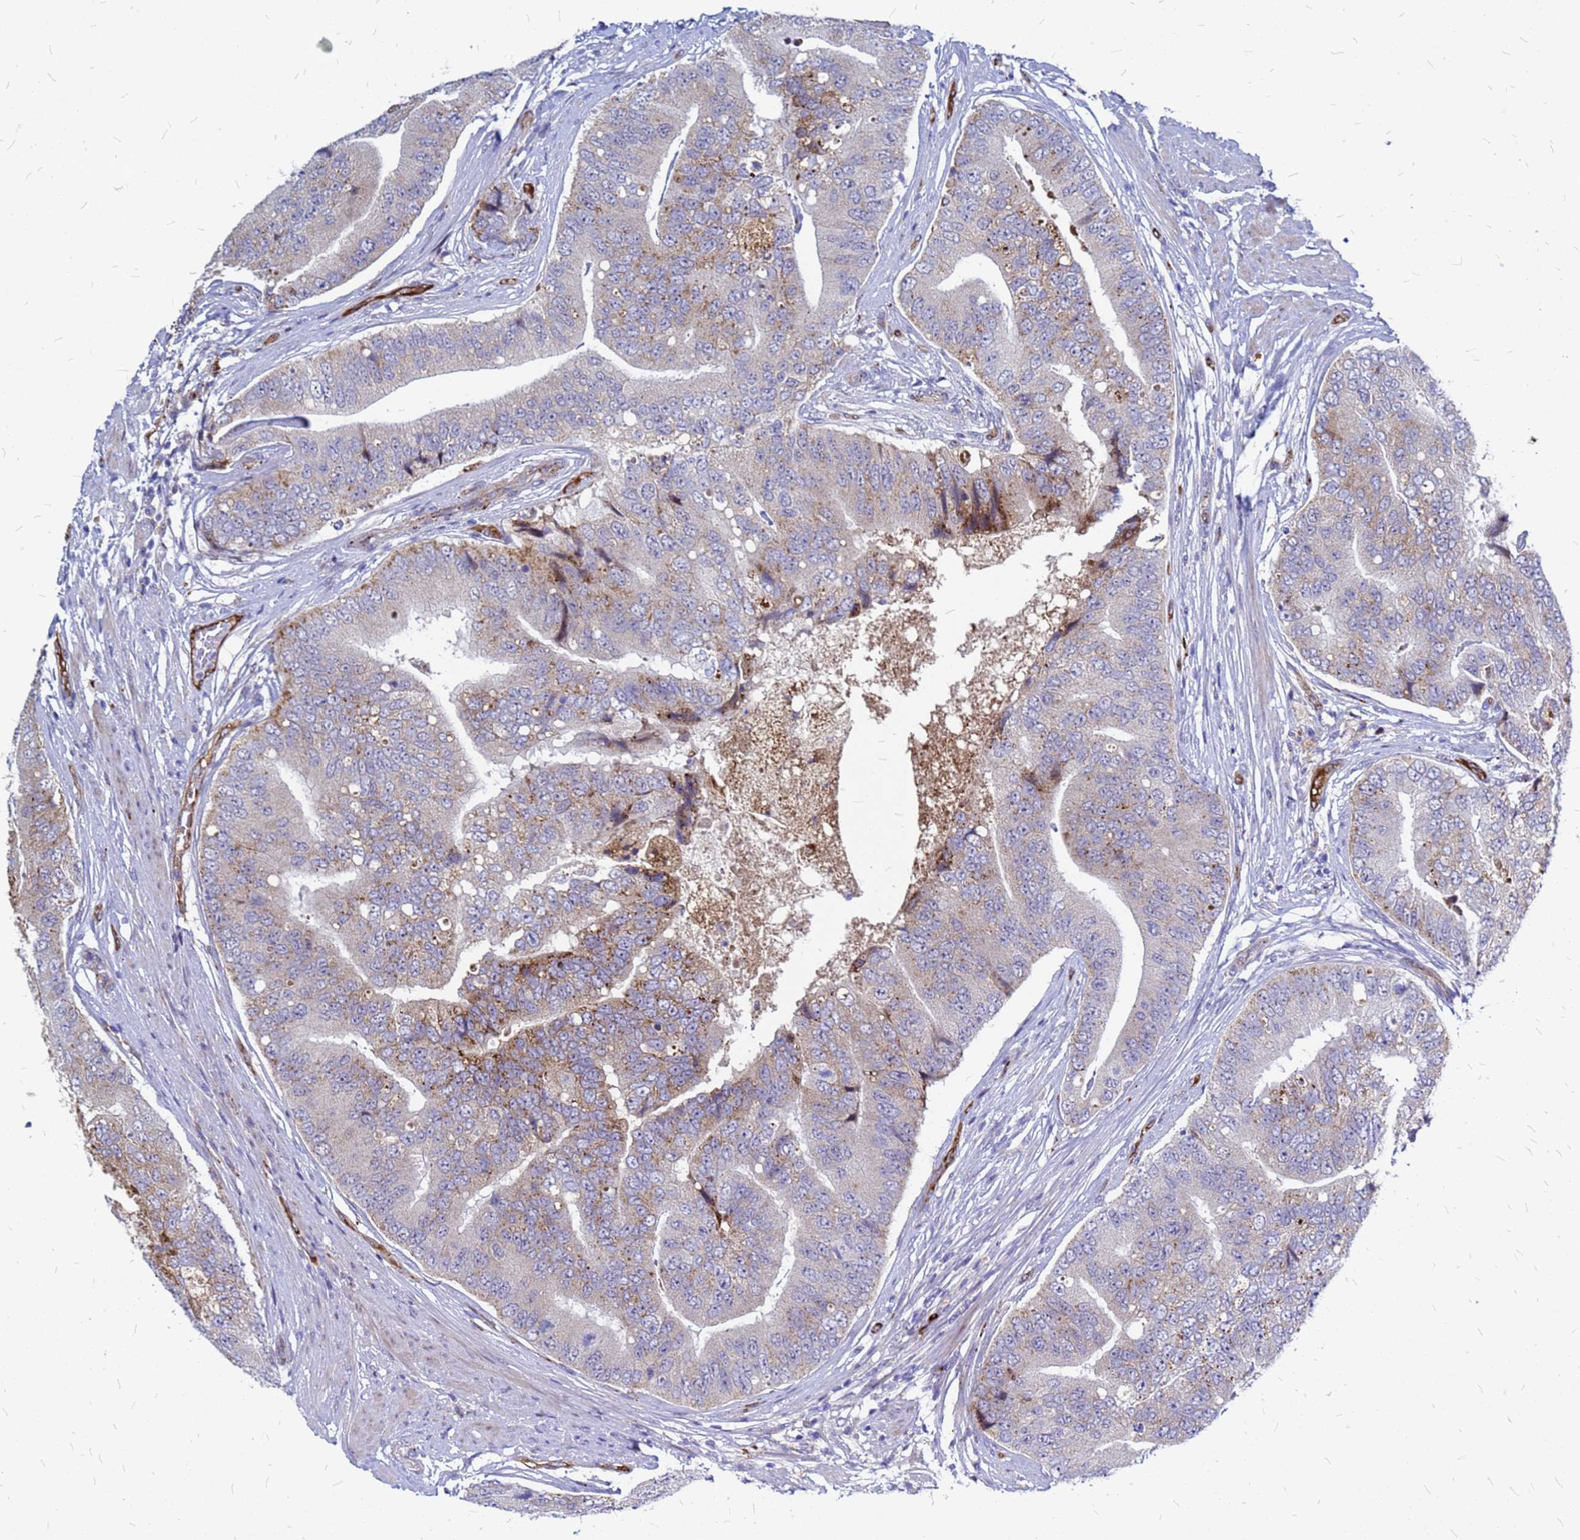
{"staining": {"intensity": "moderate", "quantity": "<25%", "location": "cytoplasmic/membranous"}, "tissue": "prostate cancer", "cell_type": "Tumor cells", "image_type": "cancer", "snomed": [{"axis": "morphology", "description": "Adenocarcinoma, High grade"}, {"axis": "topography", "description": "Prostate"}], "caption": "Immunohistochemistry photomicrograph of neoplastic tissue: human prostate cancer (adenocarcinoma (high-grade)) stained using IHC reveals low levels of moderate protein expression localized specifically in the cytoplasmic/membranous of tumor cells, appearing as a cytoplasmic/membranous brown color.", "gene": "NOSTRIN", "patient": {"sex": "male", "age": 70}}